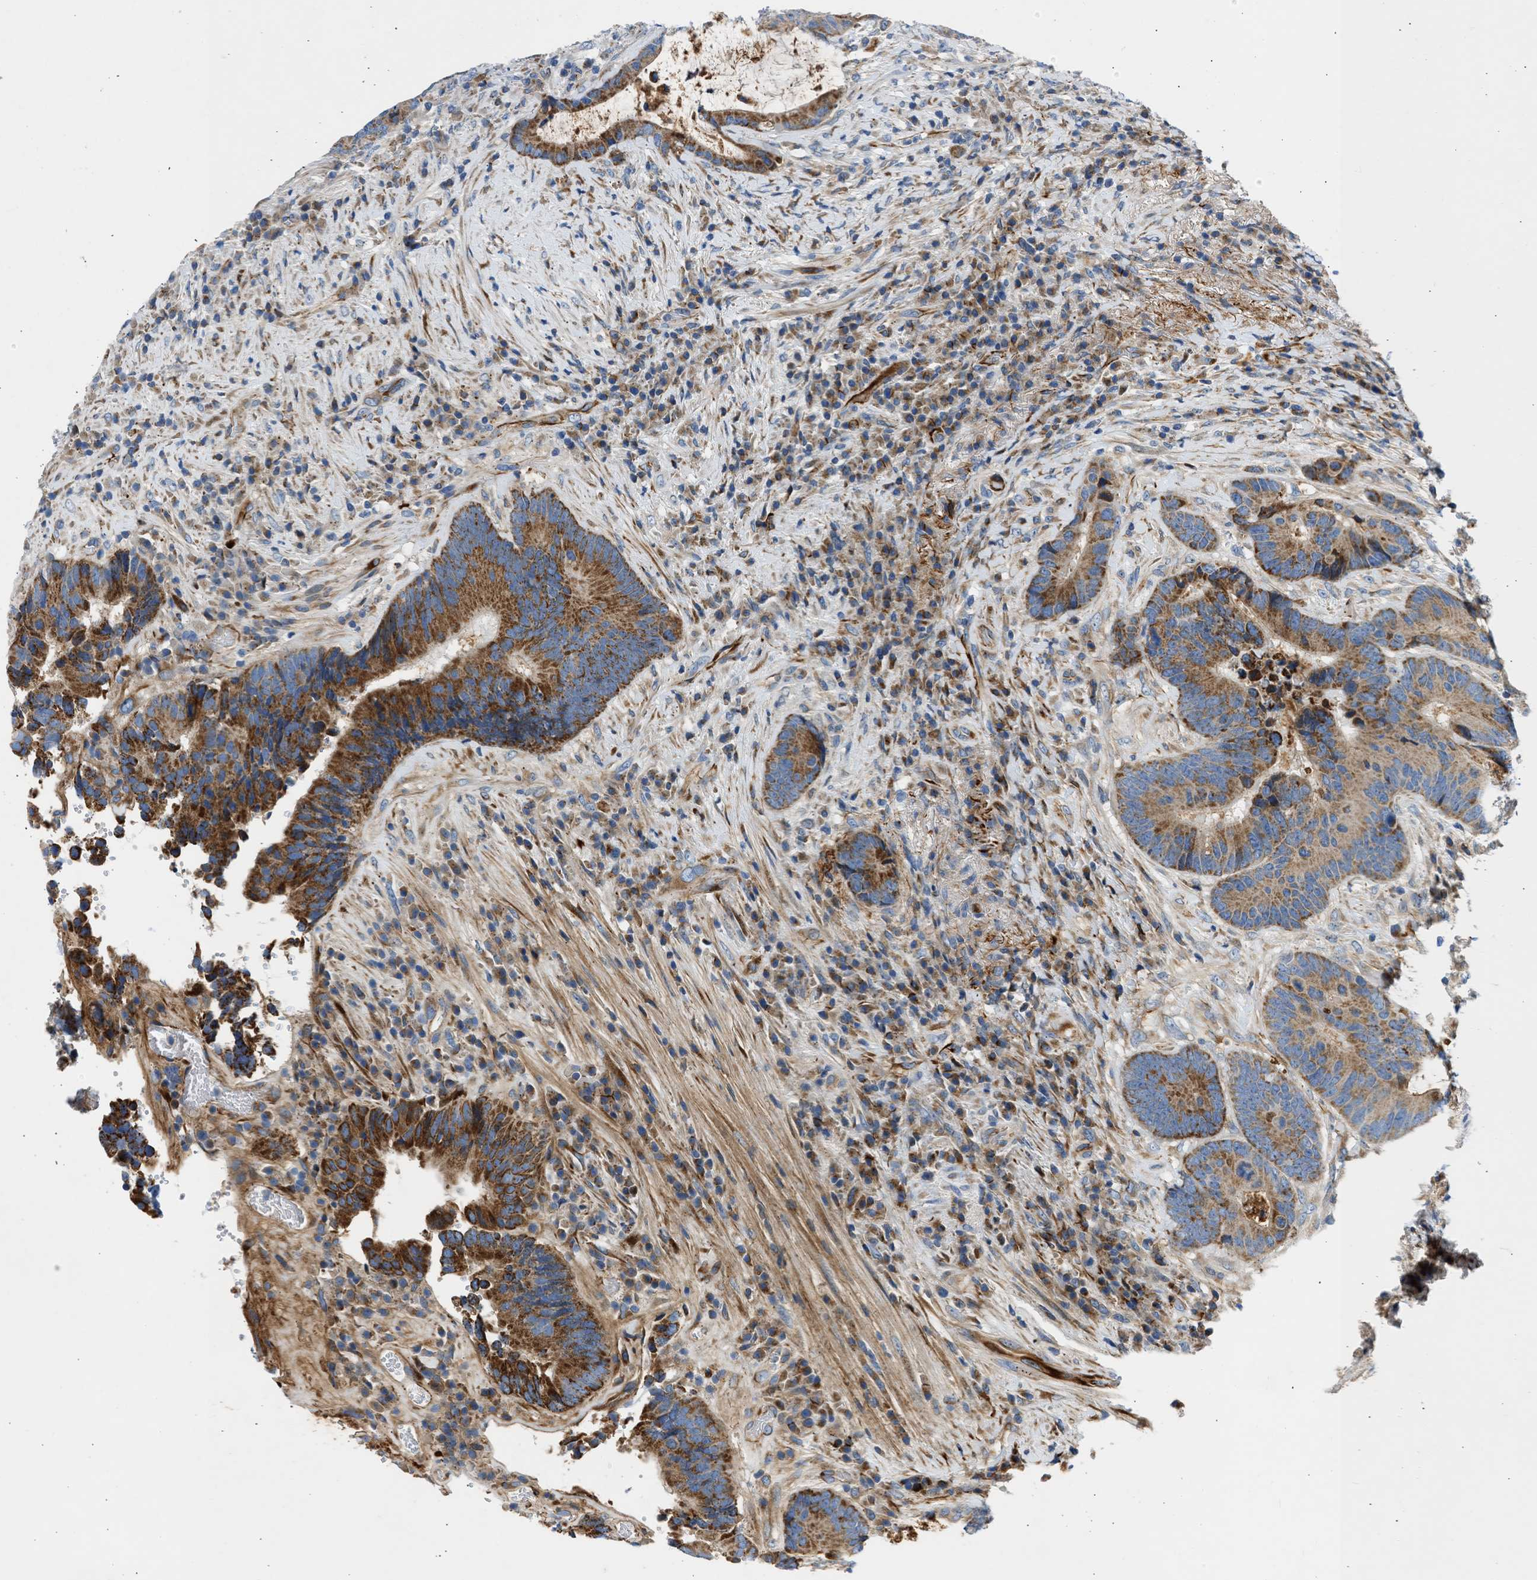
{"staining": {"intensity": "moderate", "quantity": ">75%", "location": "cytoplasmic/membranous"}, "tissue": "colorectal cancer", "cell_type": "Tumor cells", "image_type": "cancer", "snomed": [{"axis": "morphology", "description": "Adenocarcinoma, NOS"}, {"axis": "topography", "description": "Rectum"}], "caption": "Immunohistochemical staining of colorectal cancer (adenocarcinoma) displays medium levels of moderate cytoplasmic/membranous staining in approximately >75% of tumor cells.", "gene": "ULK4", "patient": {"sex": "female", "age": 89}}